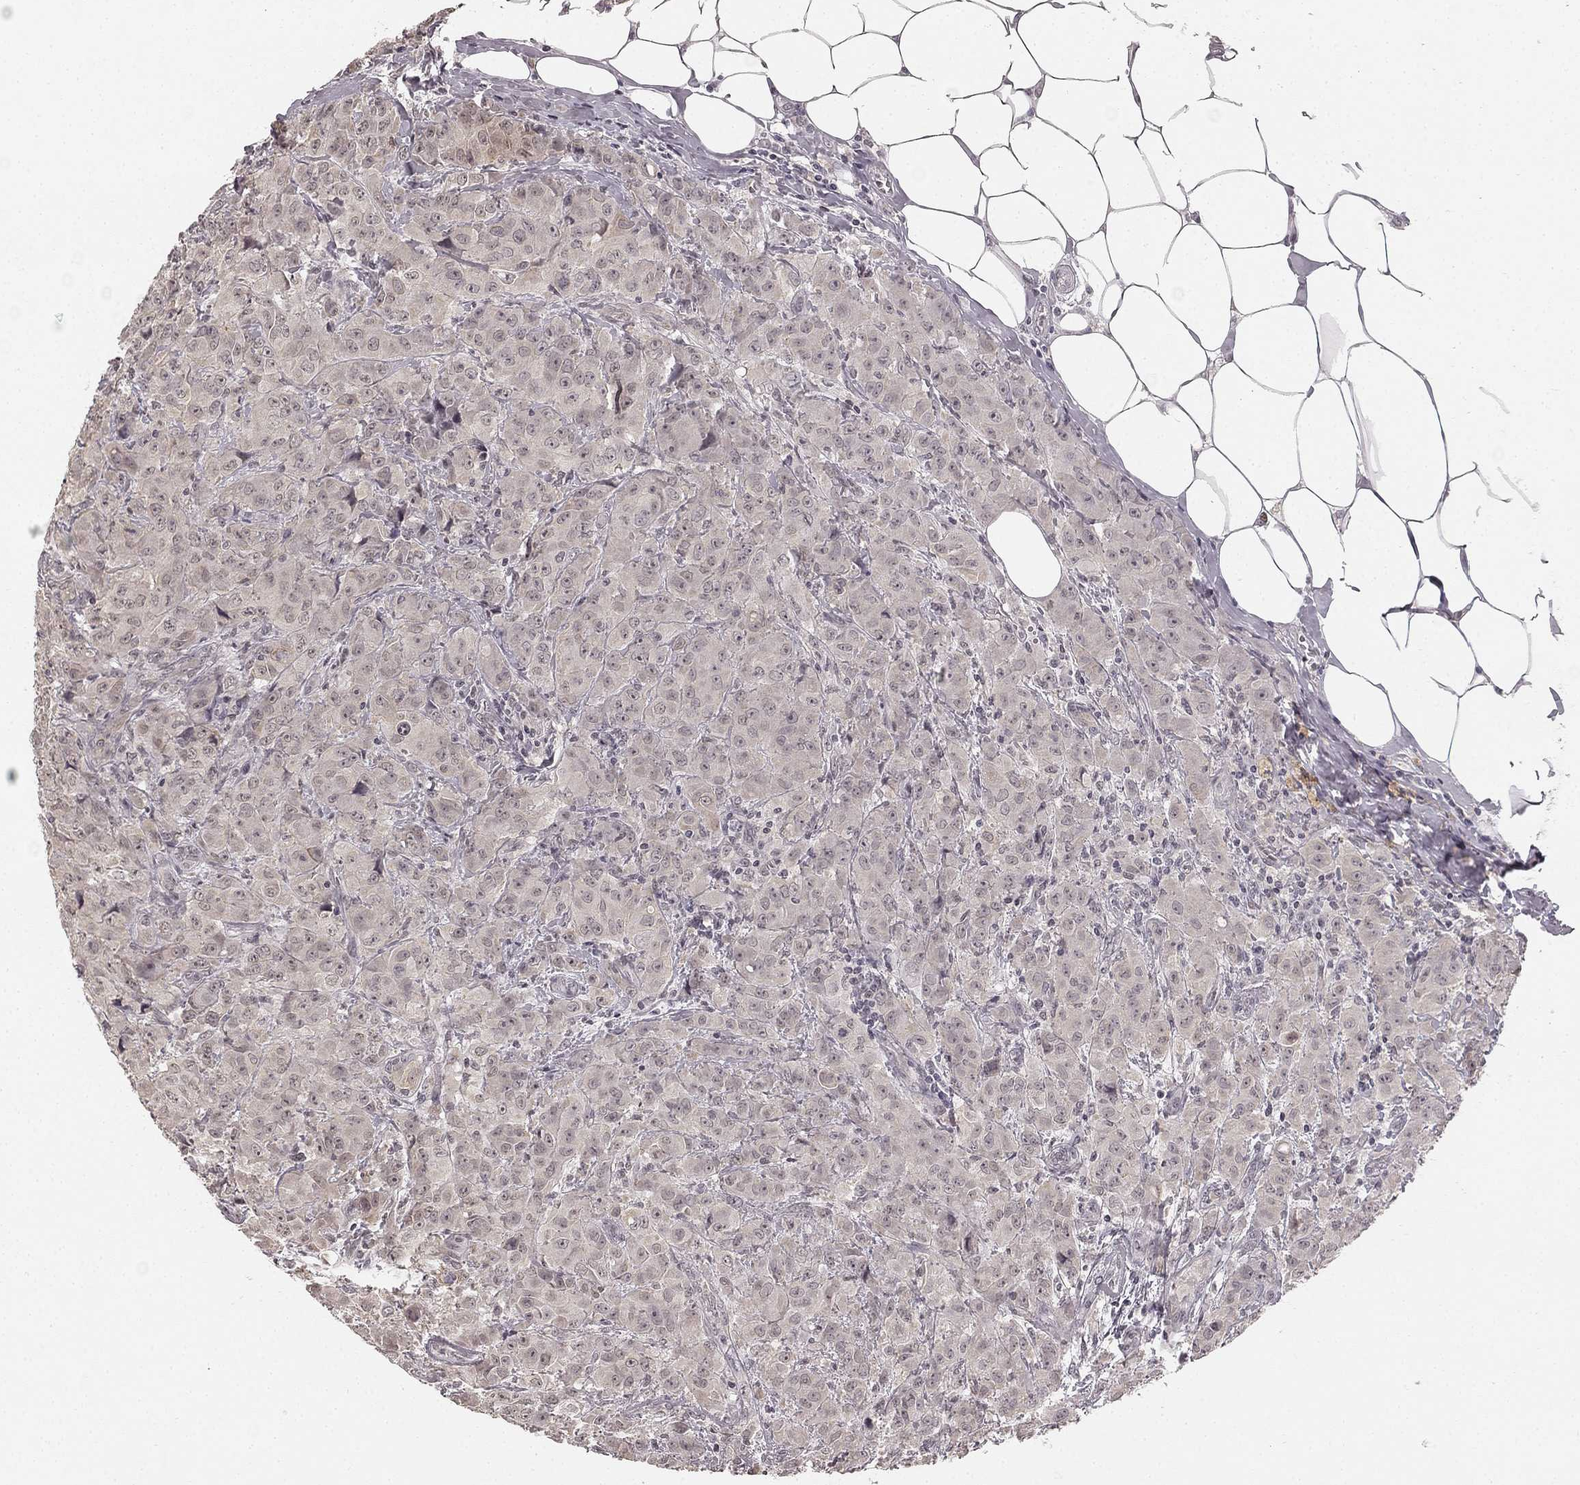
{"staining": {"intensity": "weak", "quantity": "<25%", "location": "cytoplasmic/membranous"}, "tissue": "breast cancer", "cell_type": "Tumor cells", "image_type": "cancer", "snomed": [{"axis": "morphology", "description": "Normal tissue, NOS"}, {"axis": "morphology", "description": "Duct carcinoma"}, {"axis": "topography", "description": "Breast"}], "caption": "An image of human breast cancer (intraductal carcinoma) is negative for staining in tumor cells.", "gene": "HCN4", "patient": {"sex": "female", "age": 43}}